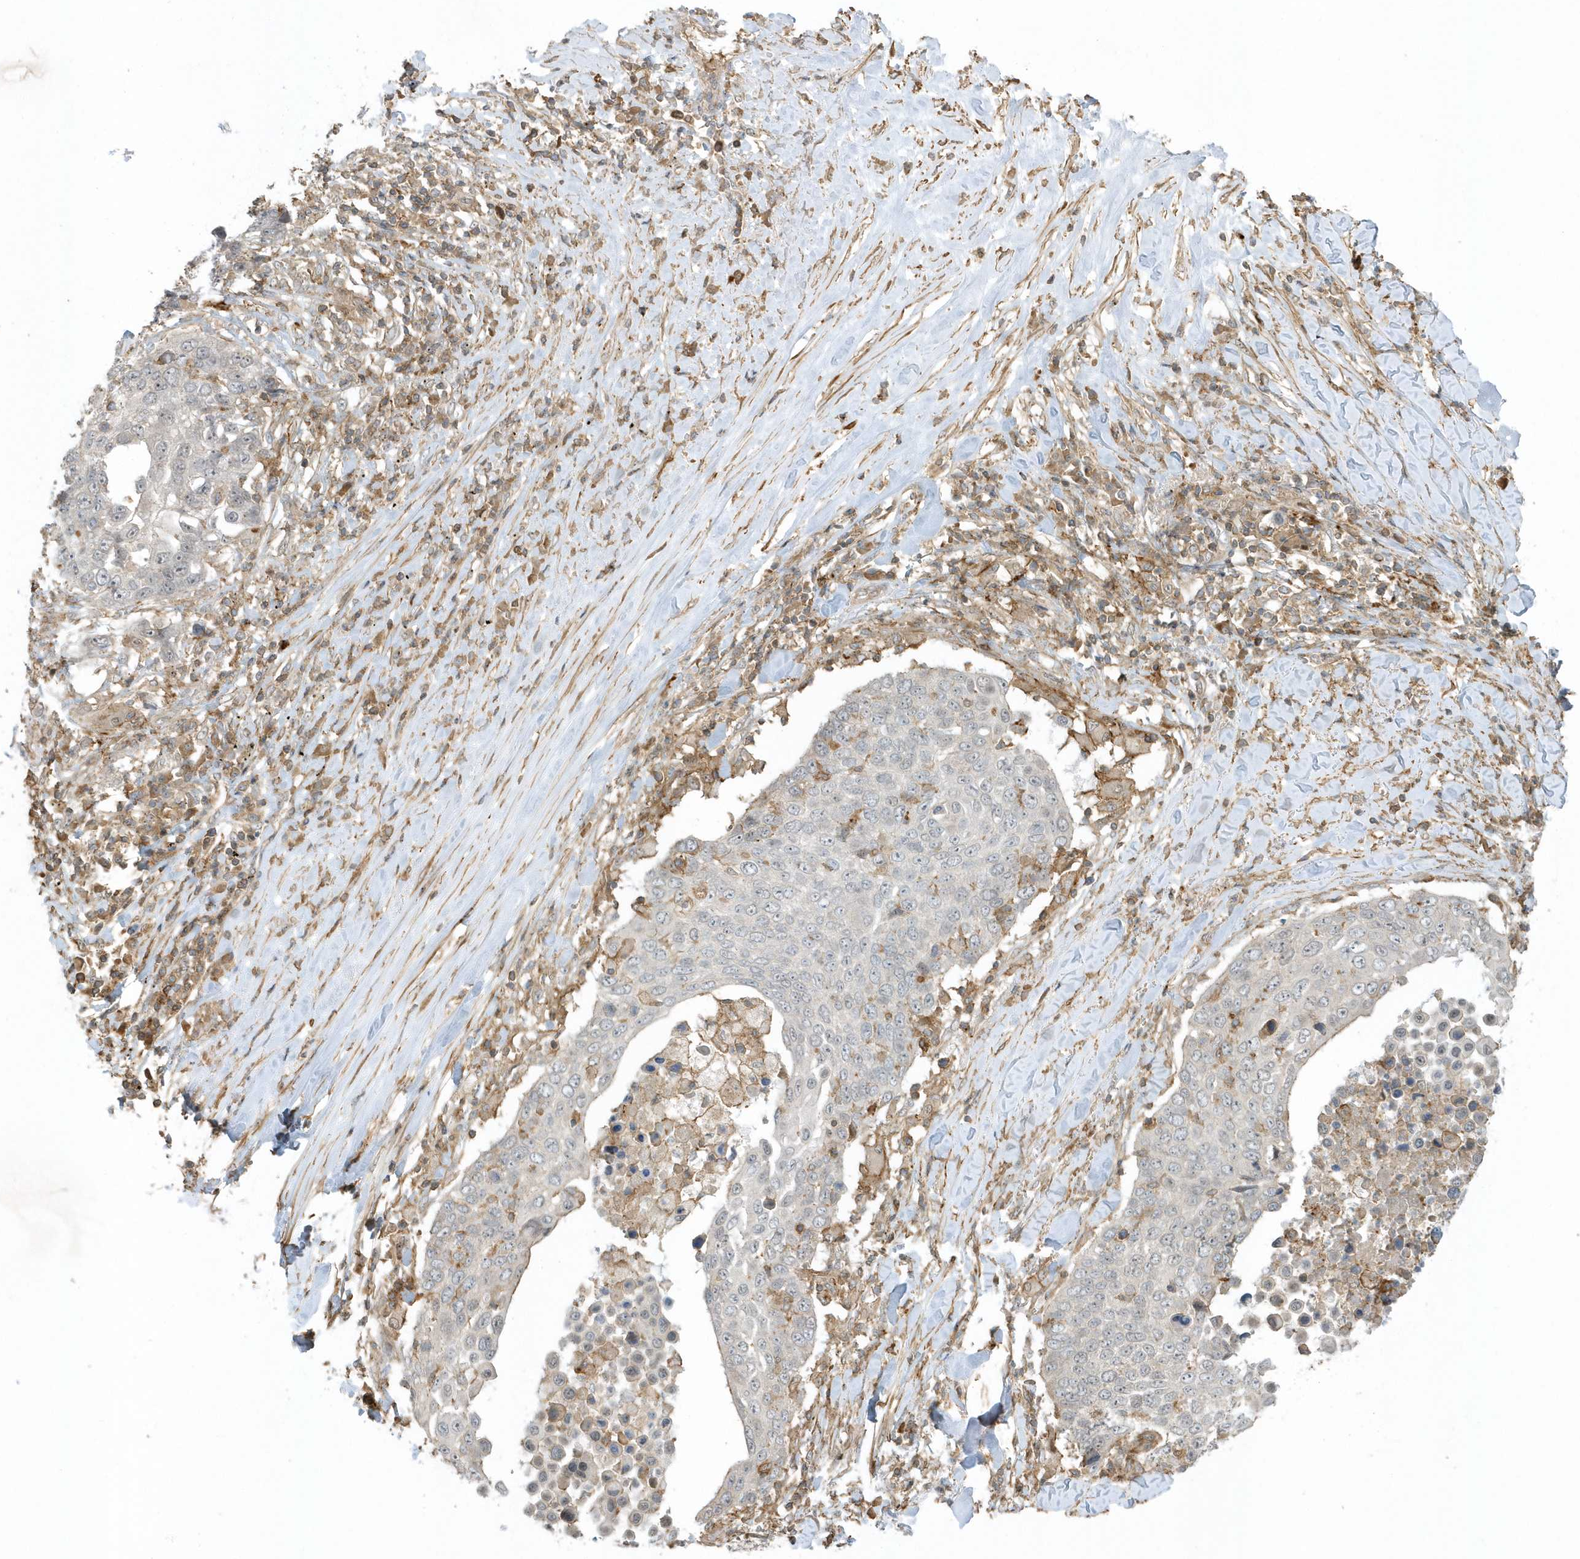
{"staining": {"intensity": "negative", "quantity": "none", "location": "none"}, "tissue": "lung cancer", "cell_type": "Tumor cells", "image_type": "cancer", "snomed": [{"axis": "morphology", "description": "Squamous cell carcinoma, NOS"}, {"axis": "topography", "description": "Lung"}], "caption": "This is an immunohistochemistry (IHC) image of lung squamous cell carcinoma. There is no staining in tumor cells.", "gene": "ZBTB8A", "patient": {"sex": "male", "age": 66}}